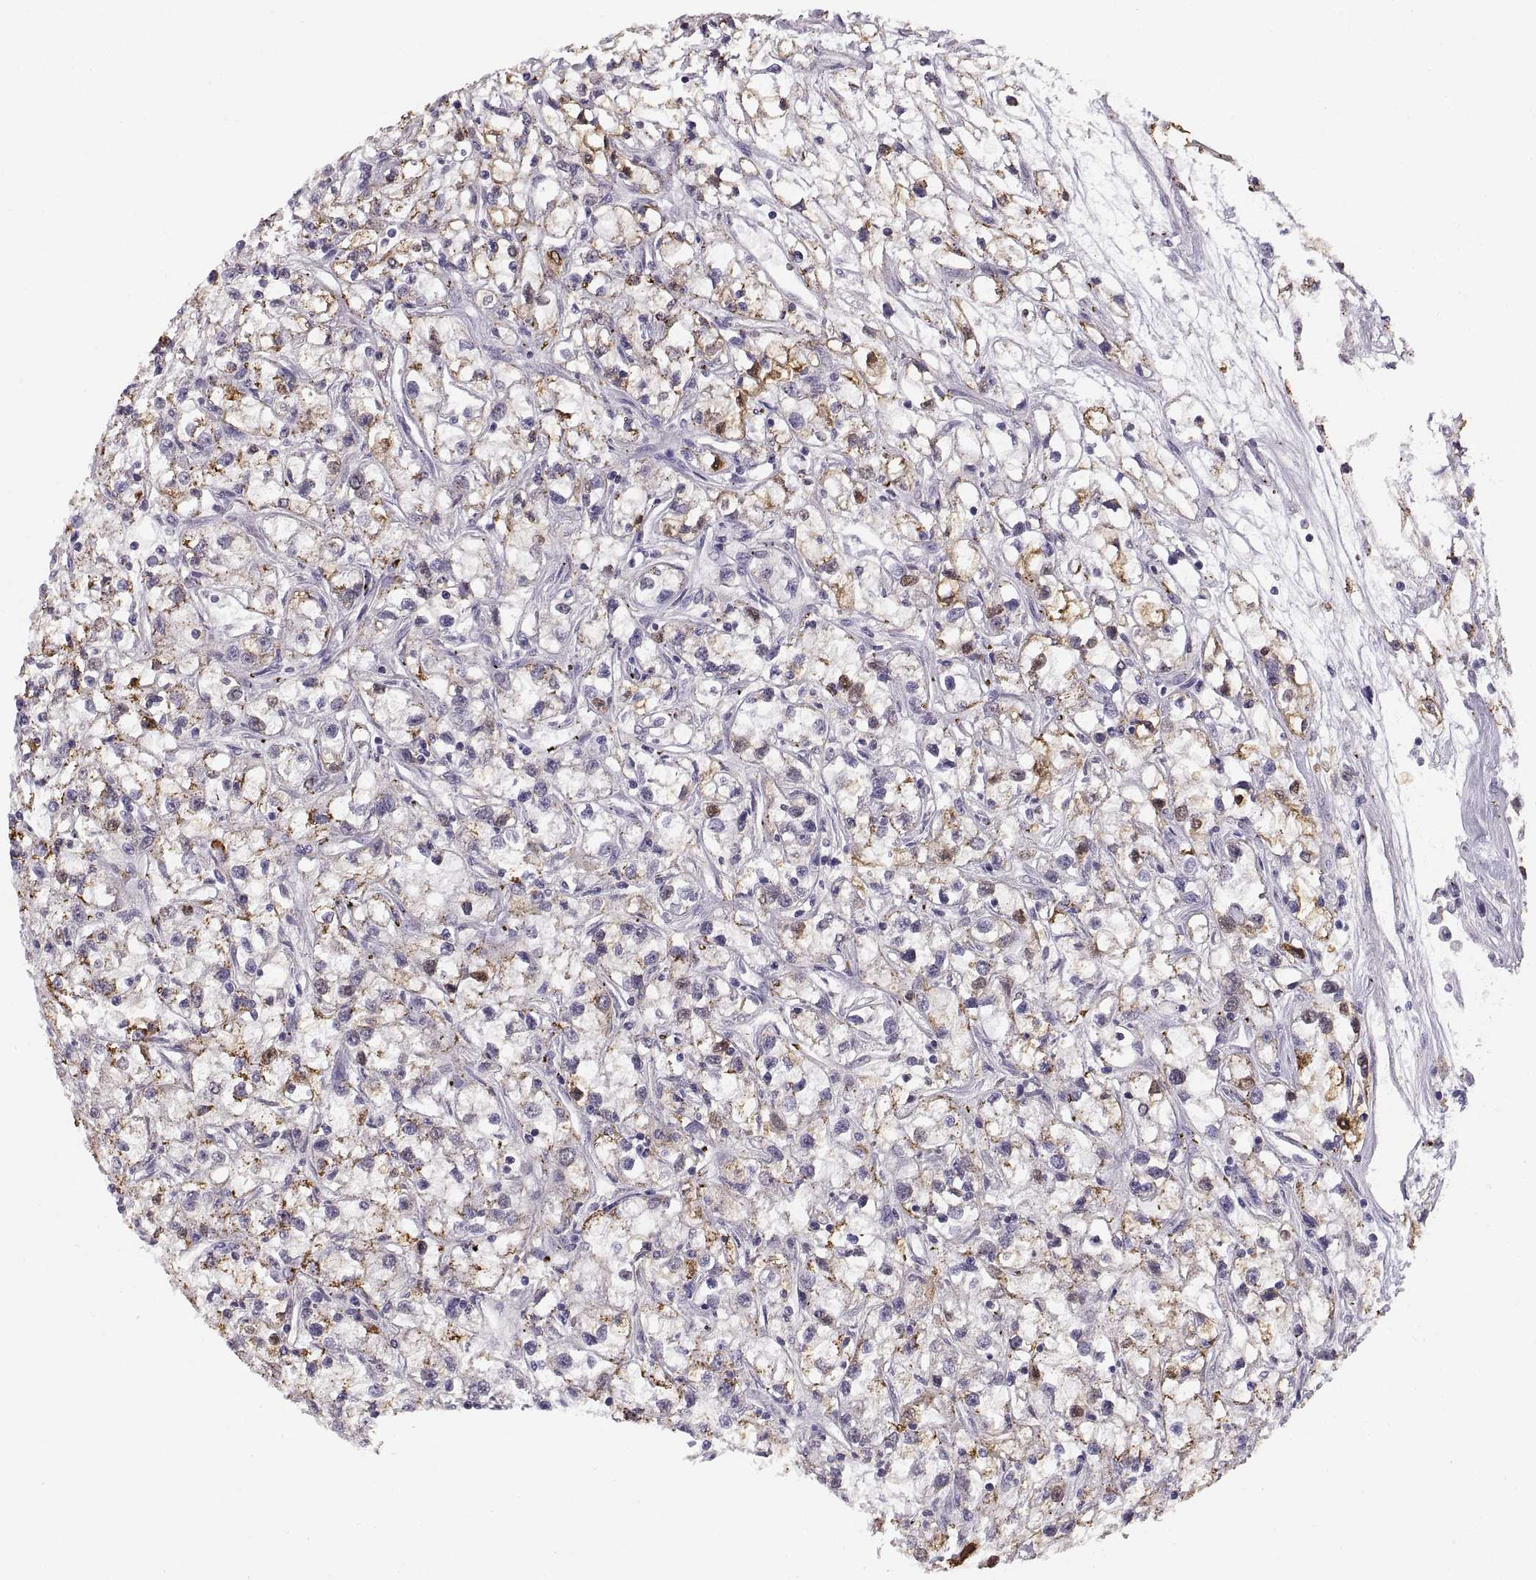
{"staining": {"intensity": "strong", "quantity": "25%-75%", "location": "cytoplasmic/membranous"}, "tissue": "renal cancer", "cell_type": "Tumor cells", "image_type": "cancer", "snomed": [{"axis": "morphology", "description": "Adenocarcinoma, NOS"}, {"axis": "topography", "description": "Kidney"}], "caption": "Immunohistochemical staining of renal cancer shows high levels of strong cytoplasmic/membranous protein staining in approximately 25%-75% of tumor cells. The protein is stained brown, and the nuclei are stained in blue (DAB (3,3'-diaminobenzidine) IHC with brightfield microscopy, high magnification).", "gene": "COL9A3", "patient": {"sex": "female", "age": 59}}